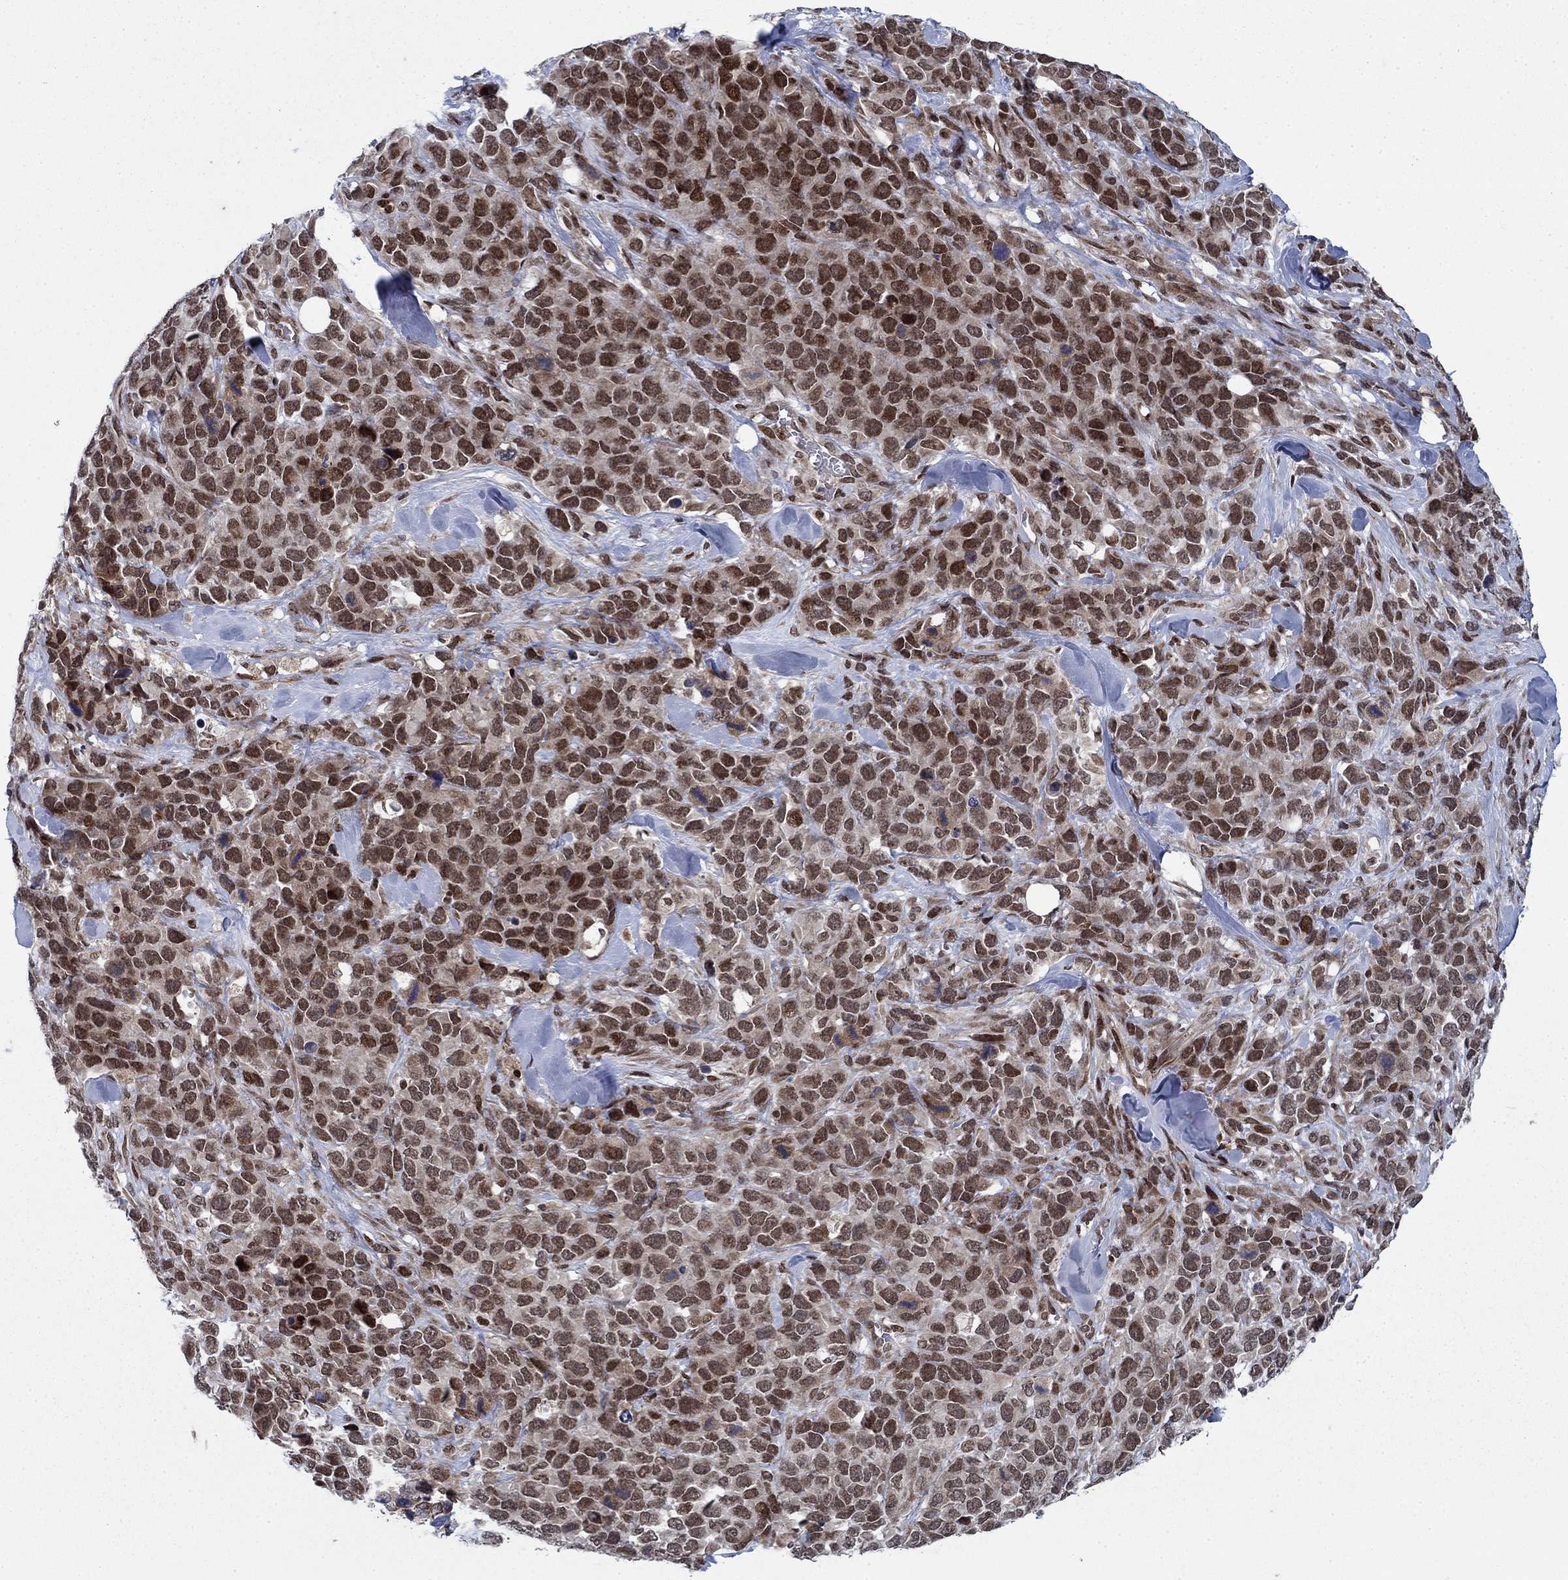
{"staining": {"intensity": "strong", "quantity": "25%-75%", "location": "nuclear"}, "tissue": "melanoma", "cell_type": "Tumor cells", "image_type": "cancer", "snomed": [{"axis": "morphology", "description": "Malignant melanoma, Metastatic site"}, {"axis": "topography", "description": "Skin"}], "caption": "This photomicrograph reveals IHC staining of human malignant melanoma (metastatic site), with high strong nuclear staining in about 25%-75% of tumor cells.", "gene": "PRICKLE4", "patient": {"sex": "male", "age": 84}}